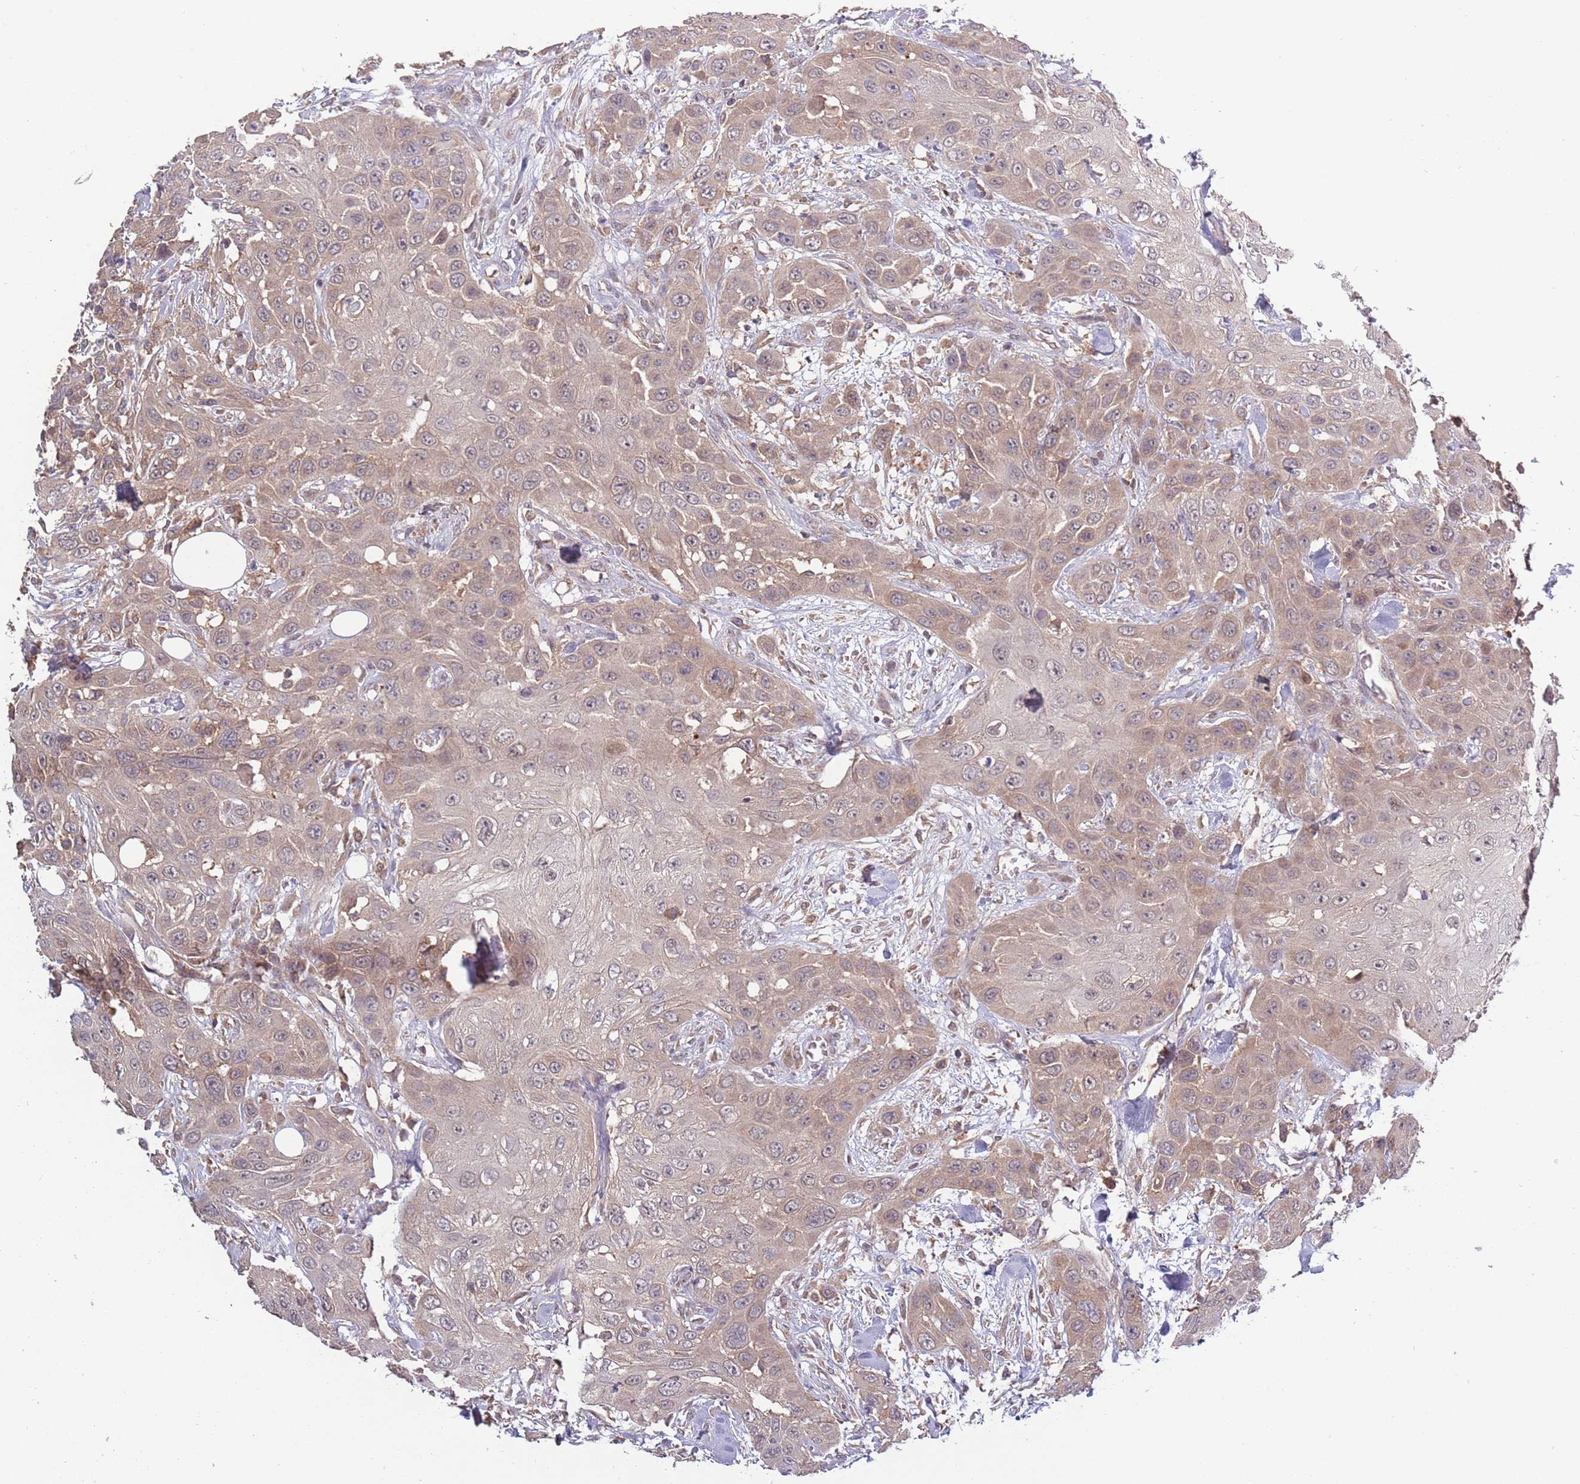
{"staining": {"intensity": "weak", "quantity": ">75%", "location": "cytoplasmic/membranous"}, "tissue": "head and neck cancer", "cell_type": "Tumor cells", "image_type": "cancer", "snomed": [{"axis": "morphology", "description": "Squamous cell carcinoma, NOS"}, {"axis": "topography", "description": "Head-Neck"}], "caption": "Head and neck squamous cell carcinoma tissue demonstrates weak cytoplasmic/membranous positivity in about >75% of tumor cells, visualized by immunohistochemistry.", "gene": "USP32", "patient": {"sex": "male", "age": 81}}